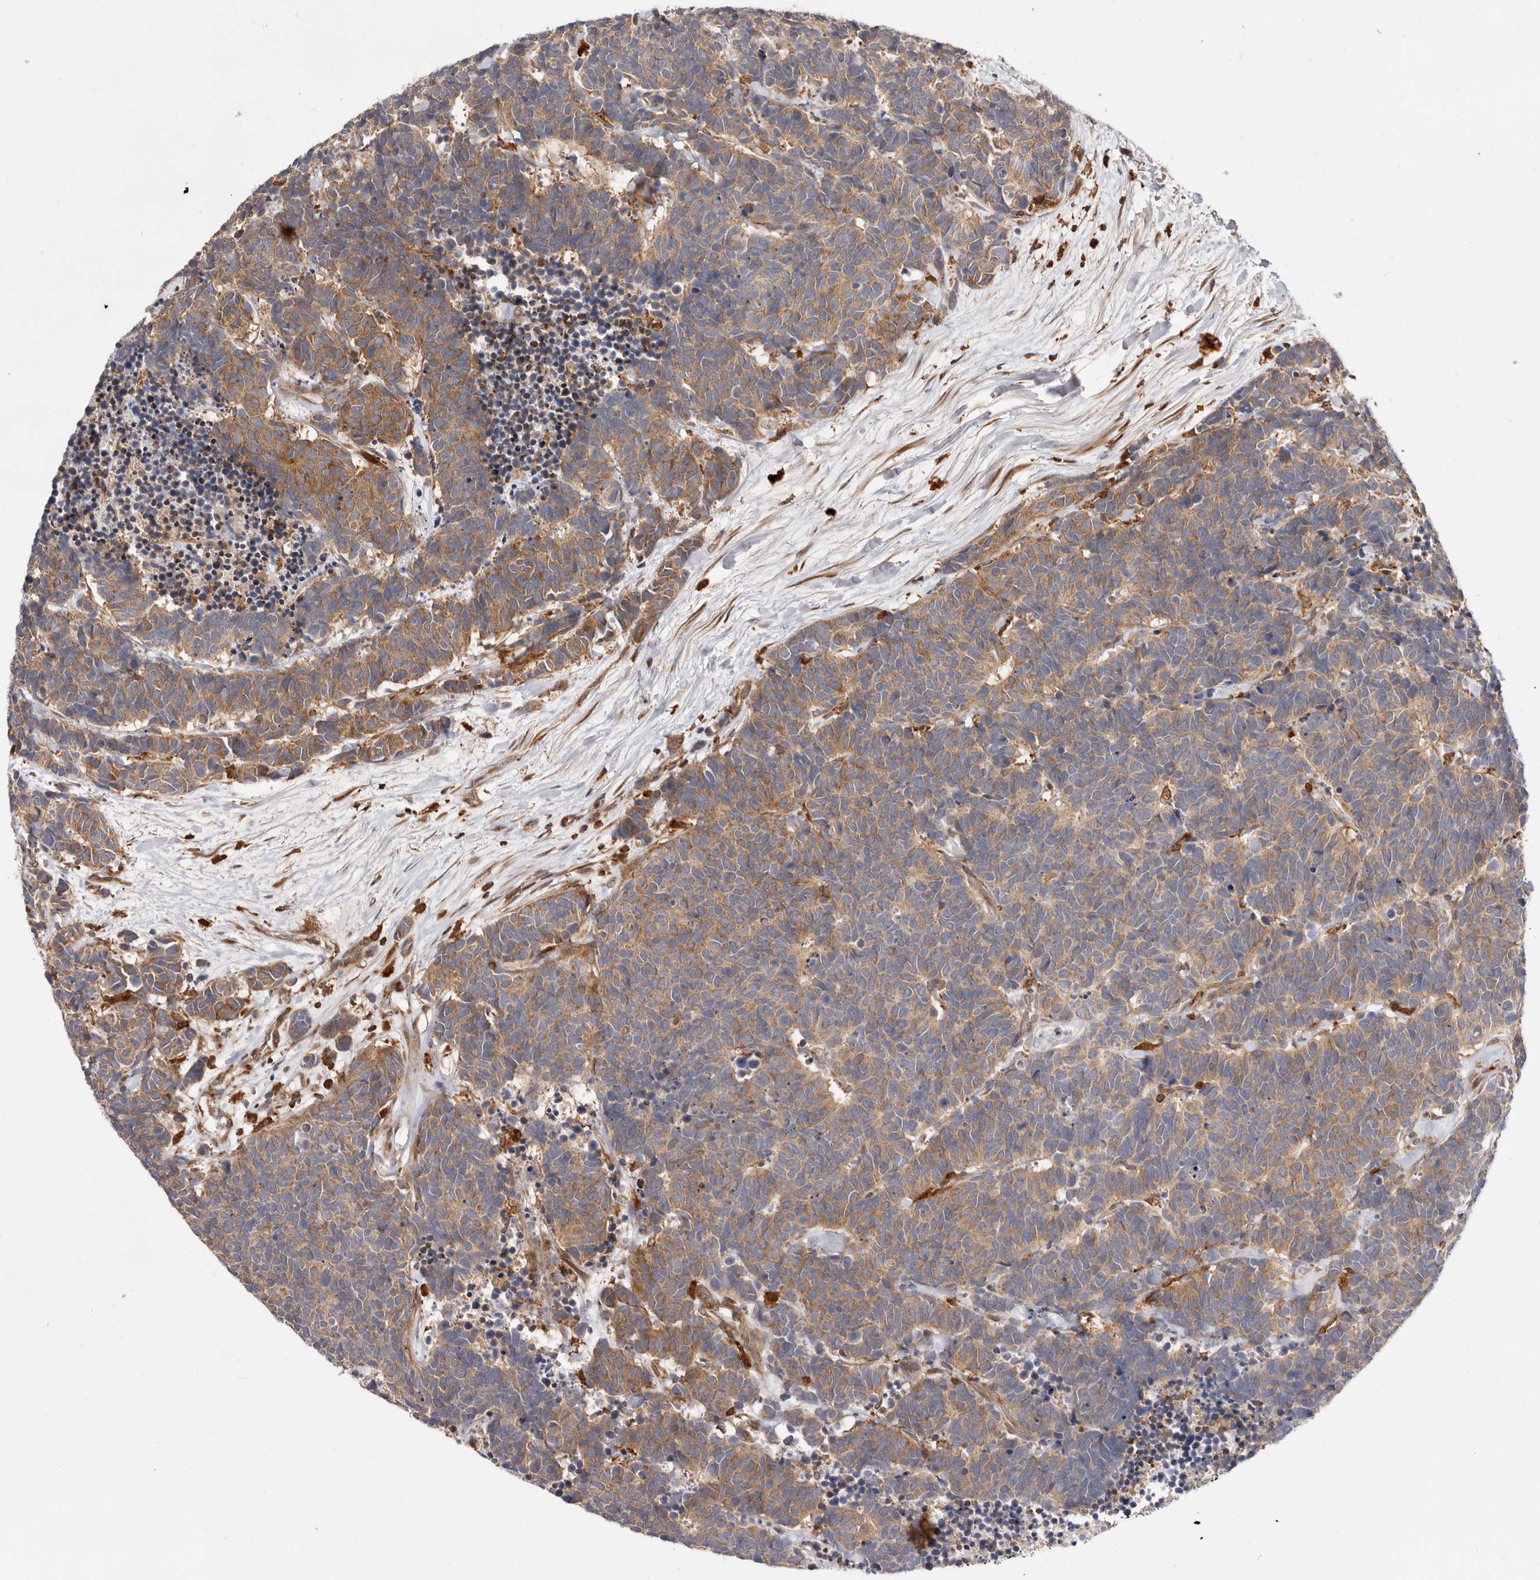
{"staining": {"intensity": "moderate", "quantity": ">75%", "location": "cytoplasmic/membranous"}, "tissue": "carcinoid", "cell_type": "Tumor cells", "image_type": "cancer", "snomed": [{"axis": "morphology", "description": "Carcinoma, NOS"}, {"axis": "morphology", "description": "Carcinoid, malignant, NOS"}, {"axis": "topography", "description": "Urinary bladder"}], "caption": "About >75% of tumor cells in human carcinoid (malignant) show moderate cytoplasmic/membranous protein expression as visualized by brown immunohistochemical staining.", "gene": "RNF213", "patient": {"sex": "male", "age": 57}}